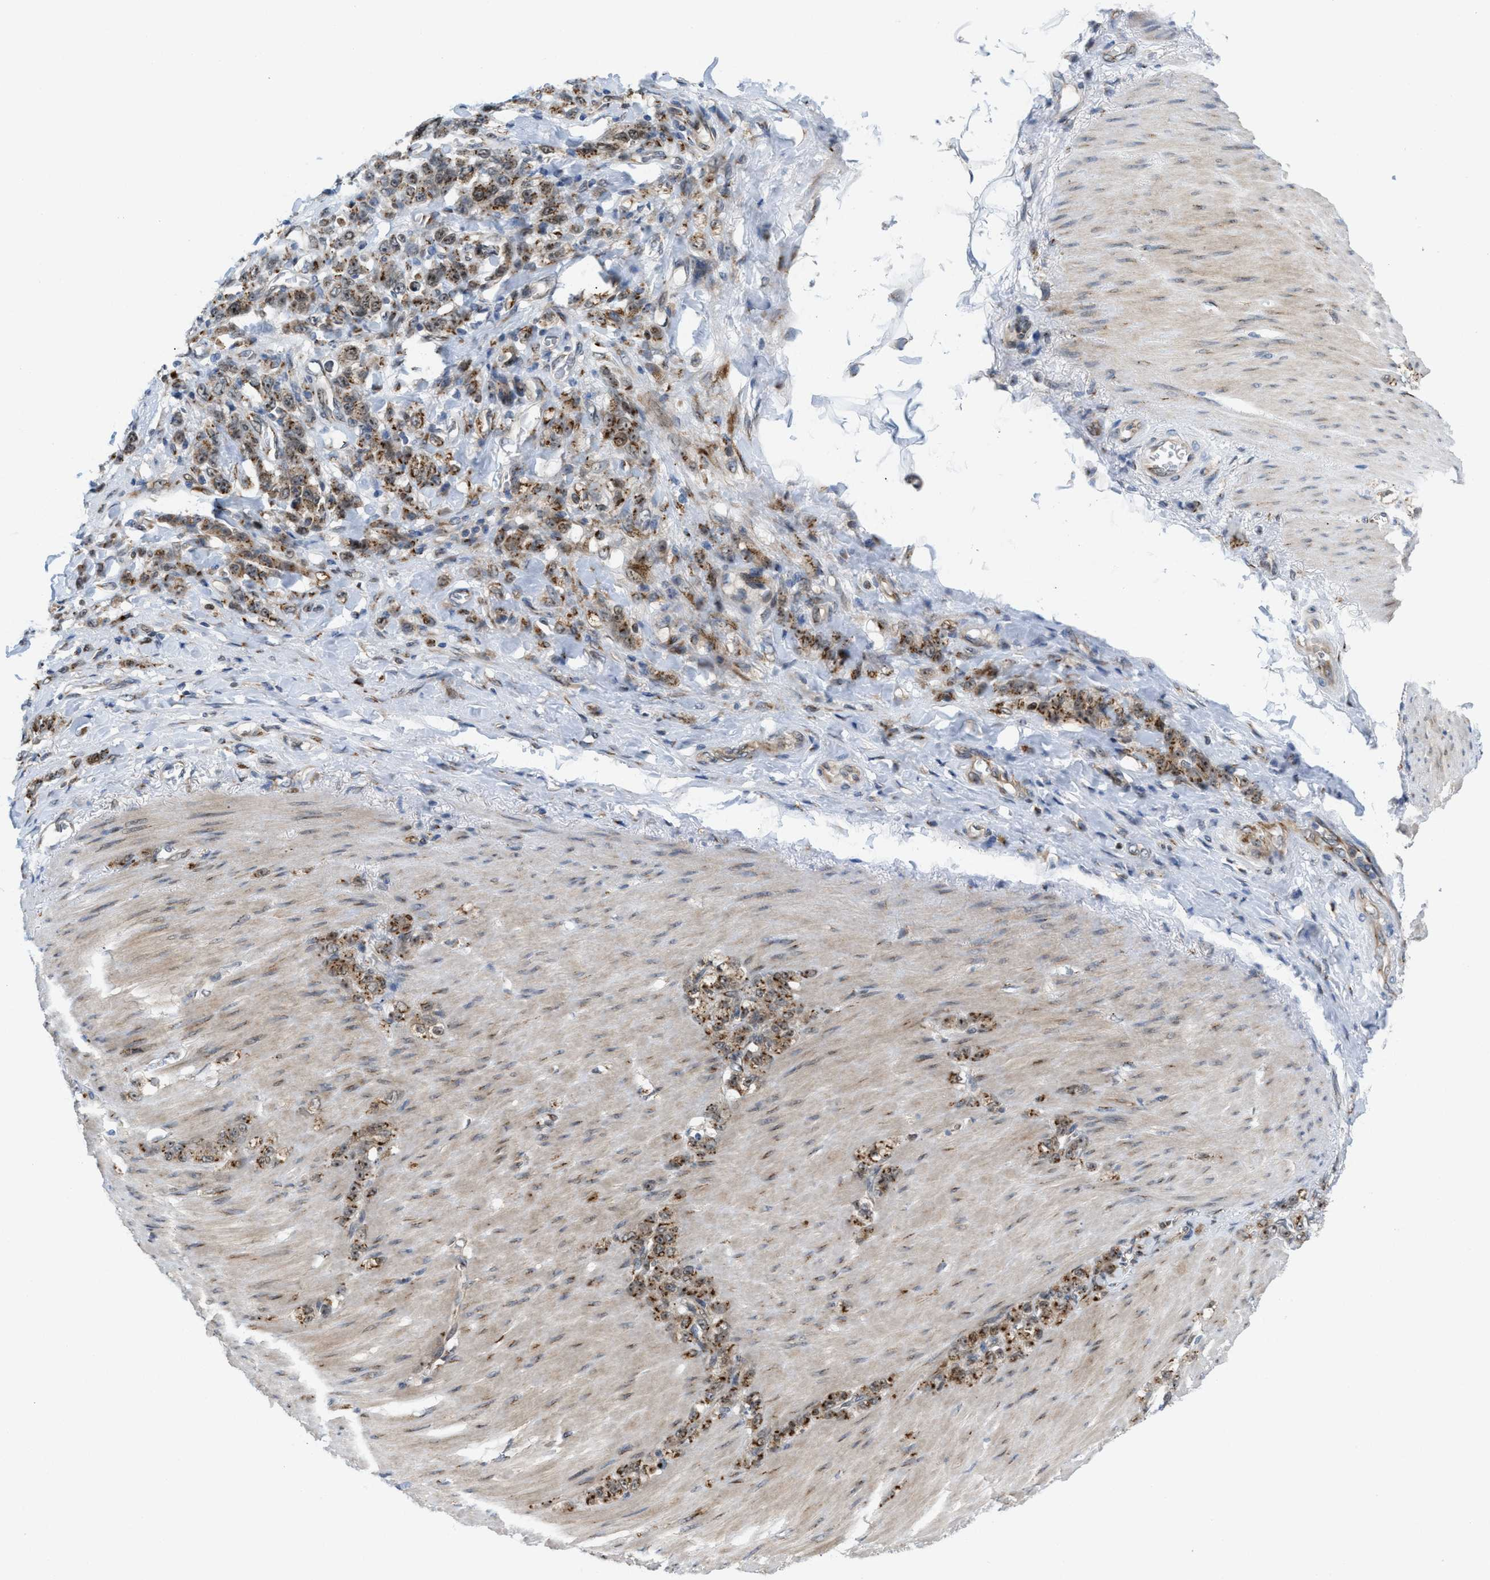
{"staining": {"intensity": "moderate", "quantity": ">75%", "location": "cytoplasmic/membranous,nuclear"}, "tissue": "stomach cancer", "cell_type": "Tumor cells", "image_type": "cancer", "snomed": [{"axis": "morphology", "description": "Normal tissue, NOS"}, {"axis": "morphology", "description": "Adenocarcinoma, NOS"}, {"axis": "topography", "description": "Stomach"}], "caption": "High-power microscopy captured an immunohistochemistry histopathology image of stomach adenocarcinoma, revealing moderate cytoplasmic/membranous and nuclear expression in approximately >75% of tumor cells.", "gene": "SLC38A10", "patient": {"sex": "male", "age": 82}}